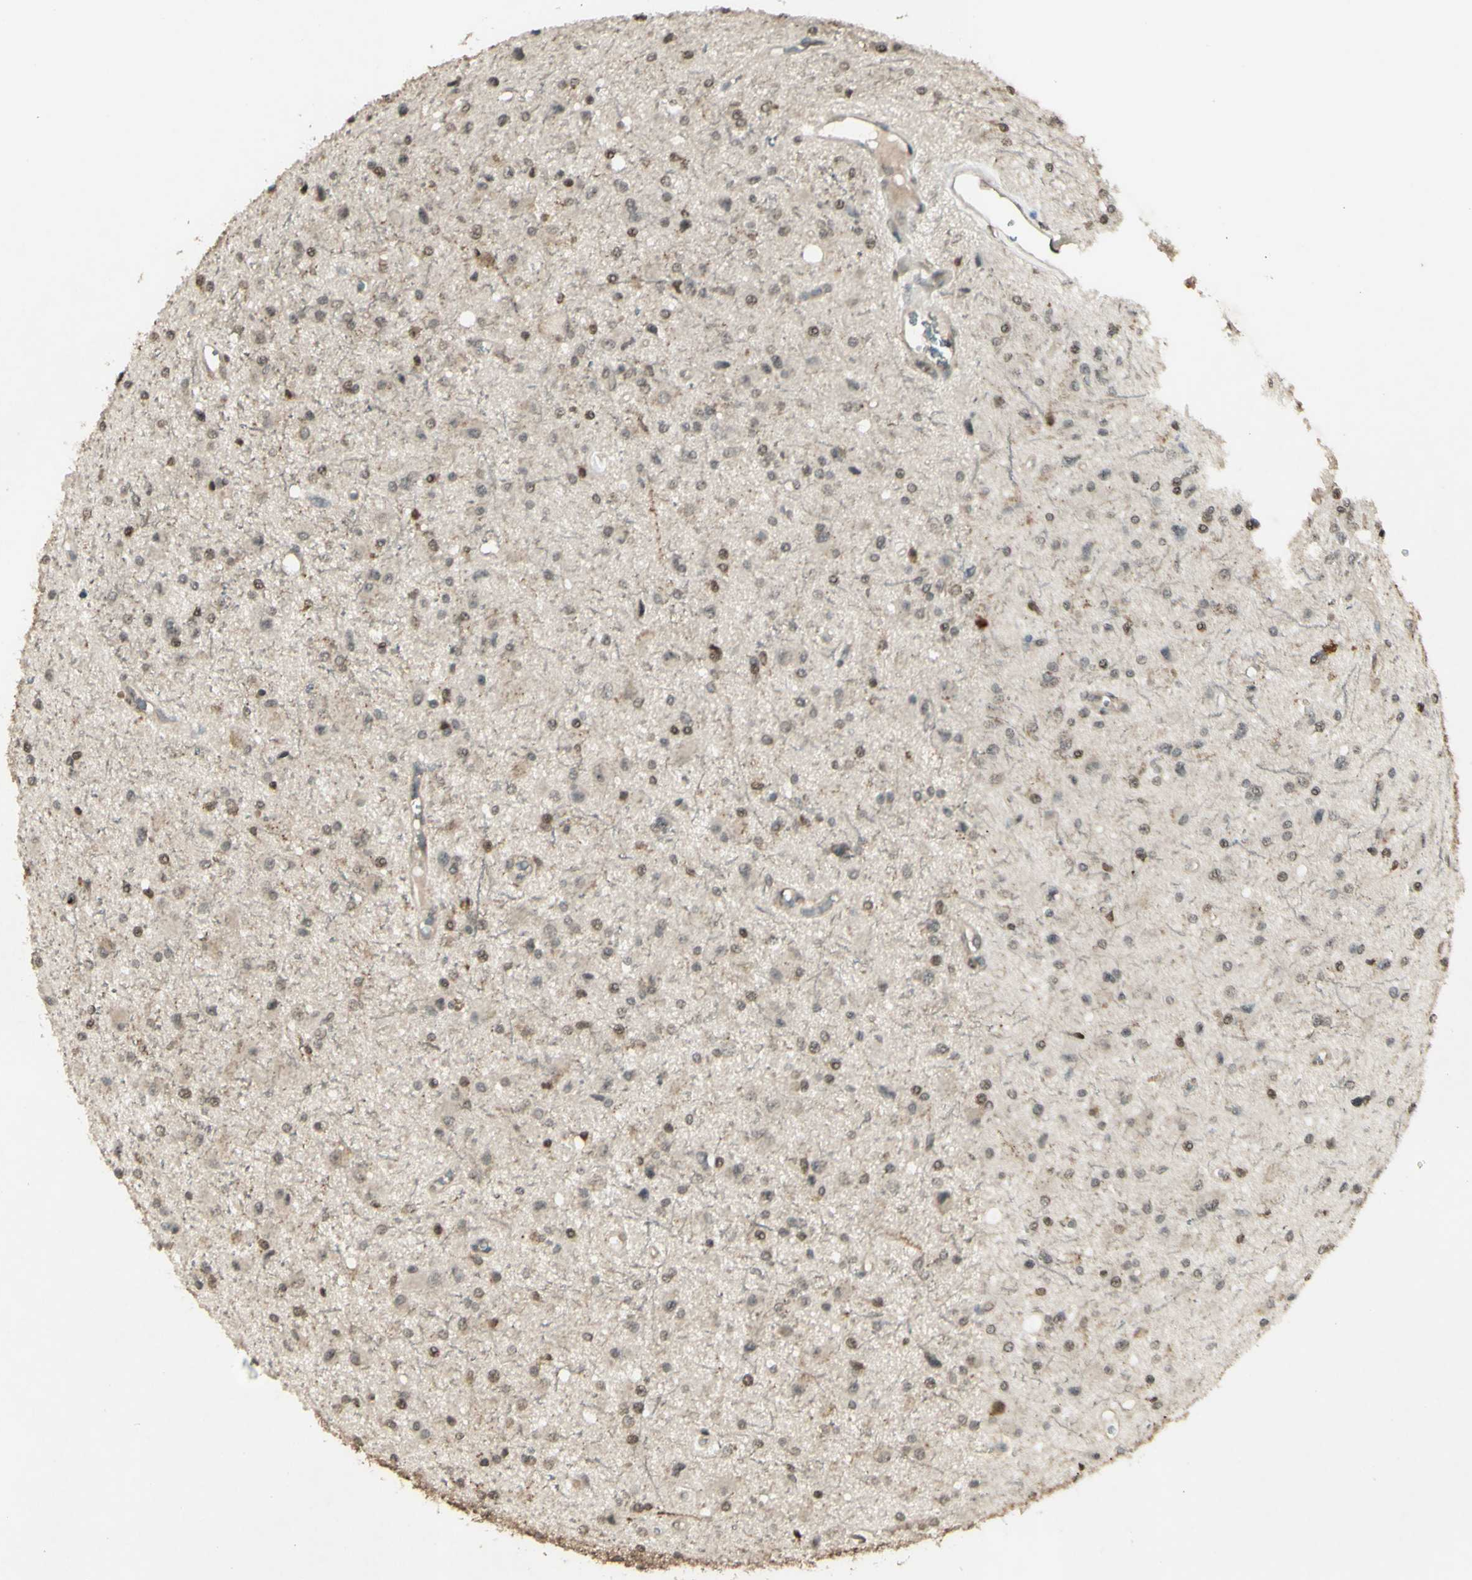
{"staining": {"intensity": "weak", "quantity": ">75%", "location": "cytoplasmic/membranous"}, "tissue": "glioma", "cell_type": "Tumor cells", "image_type": "cancer", "snomed": [{"axis": "morphology", "description": "Glioma, malignant, Low grade"}, {"axis": "topography", "description": "Brain"}], "caption": "High-power microscopy captured an immunohistochemistry image of low-grade glioma (malignant), revealing weak cytoplasmic/membranous positivity in approximately >75% of tumor cells. (IHC, brightfield microscopy, high magnification).", "gene": "BLNK", "patient": {"sex": "male", "age": 58}}